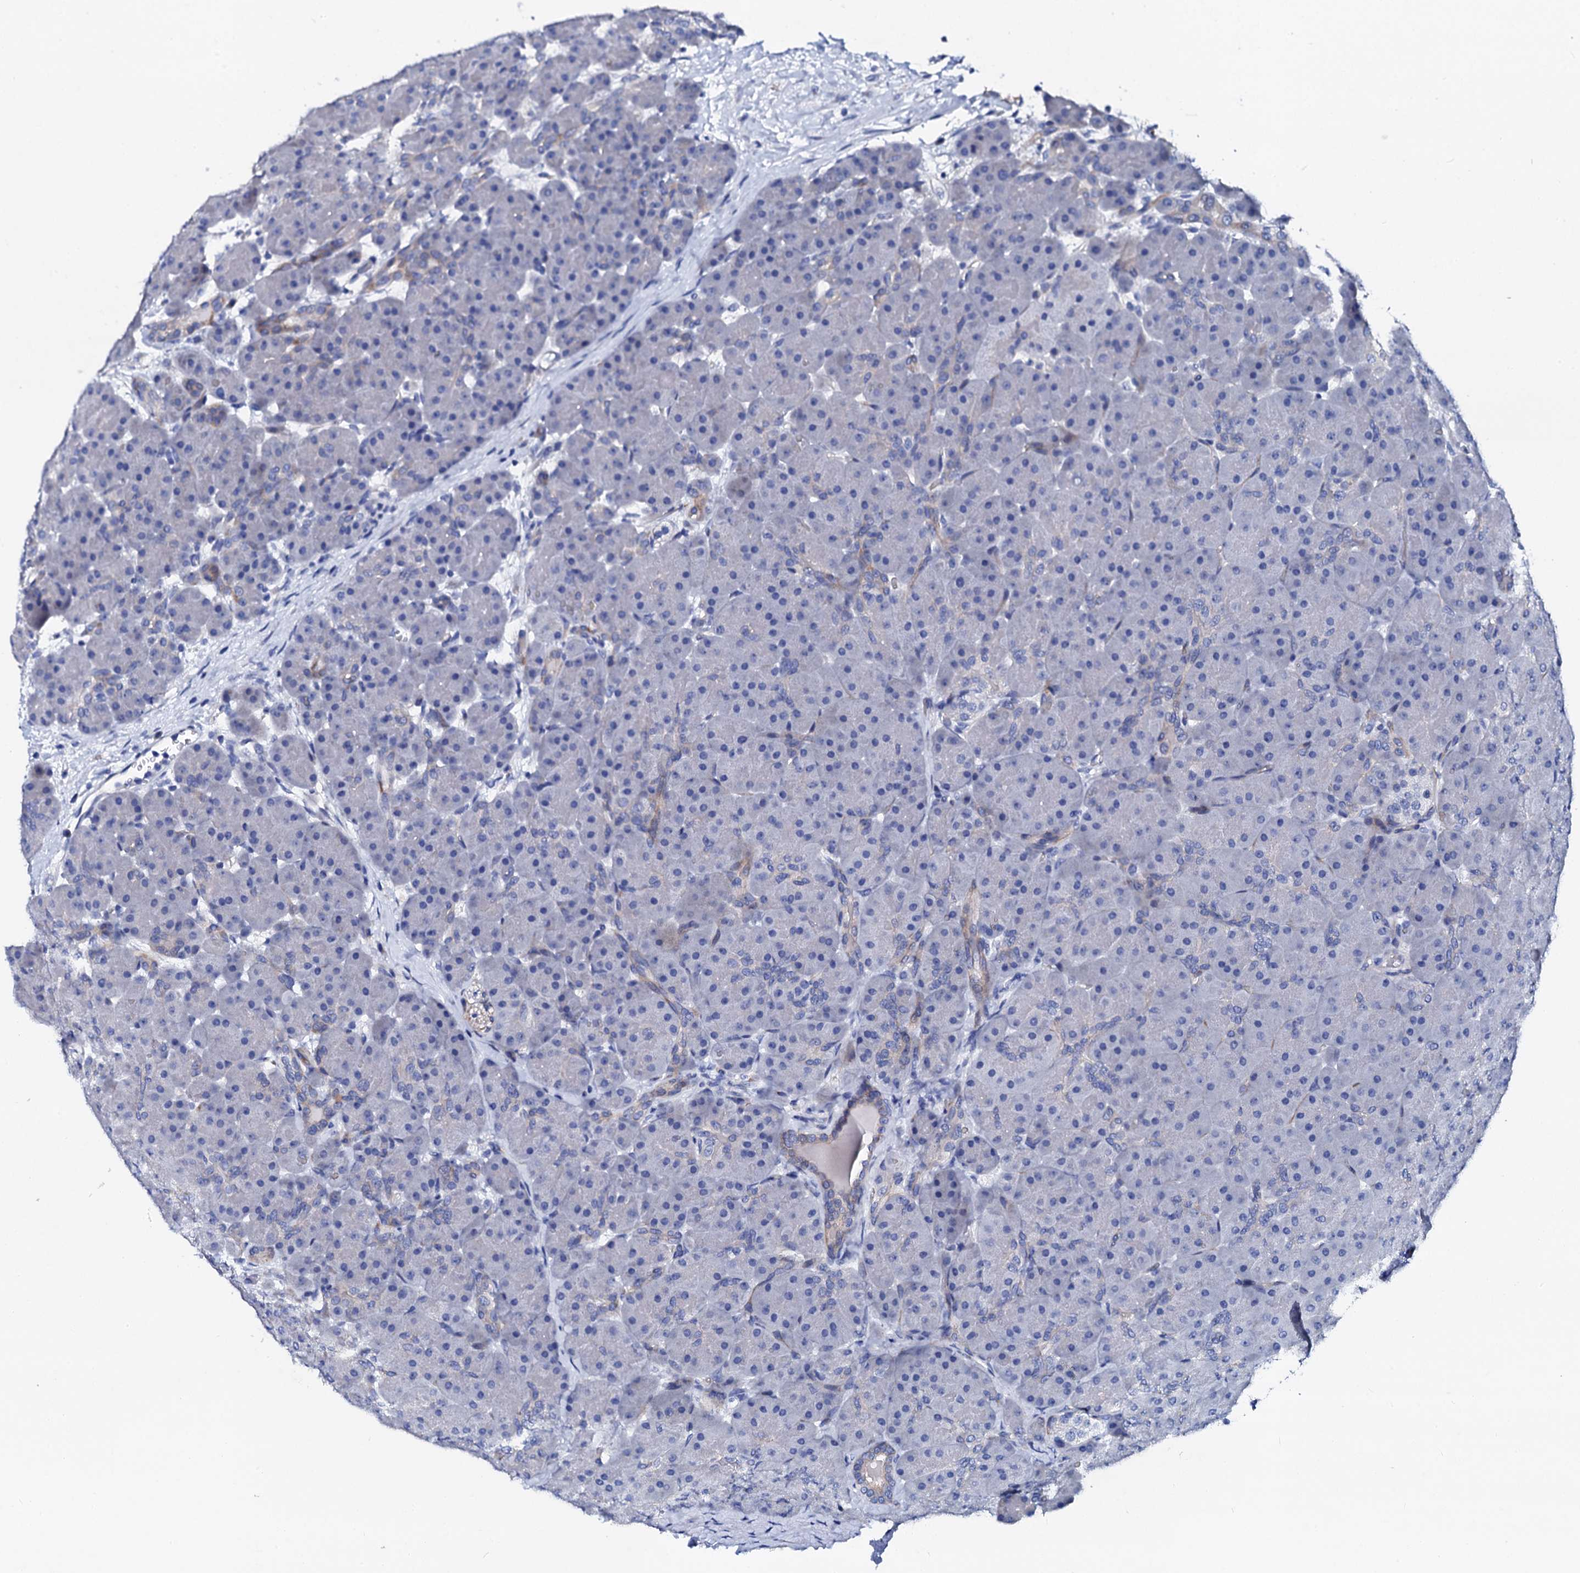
{"staining": {"intensity": "negative", "quantity": "none", "location": "none"}, "tissue": "pancreas", "cell_type": "Exocrine glandular cells", "image_type": "normal", "snomed": [{"axis": "morphology", "description": "Normal tissue, NOS"}, {"axis": "topography", "description": "Pancreas"}], "caption": "Immunohistochemistry (IHC) histopathology image of unremarkable pancreas stained for a protein (brown), which exhibits no positivity in exocrine glandular cells.", "gene": "TRDN", "patient": {"sex": "male", "age": 66}}